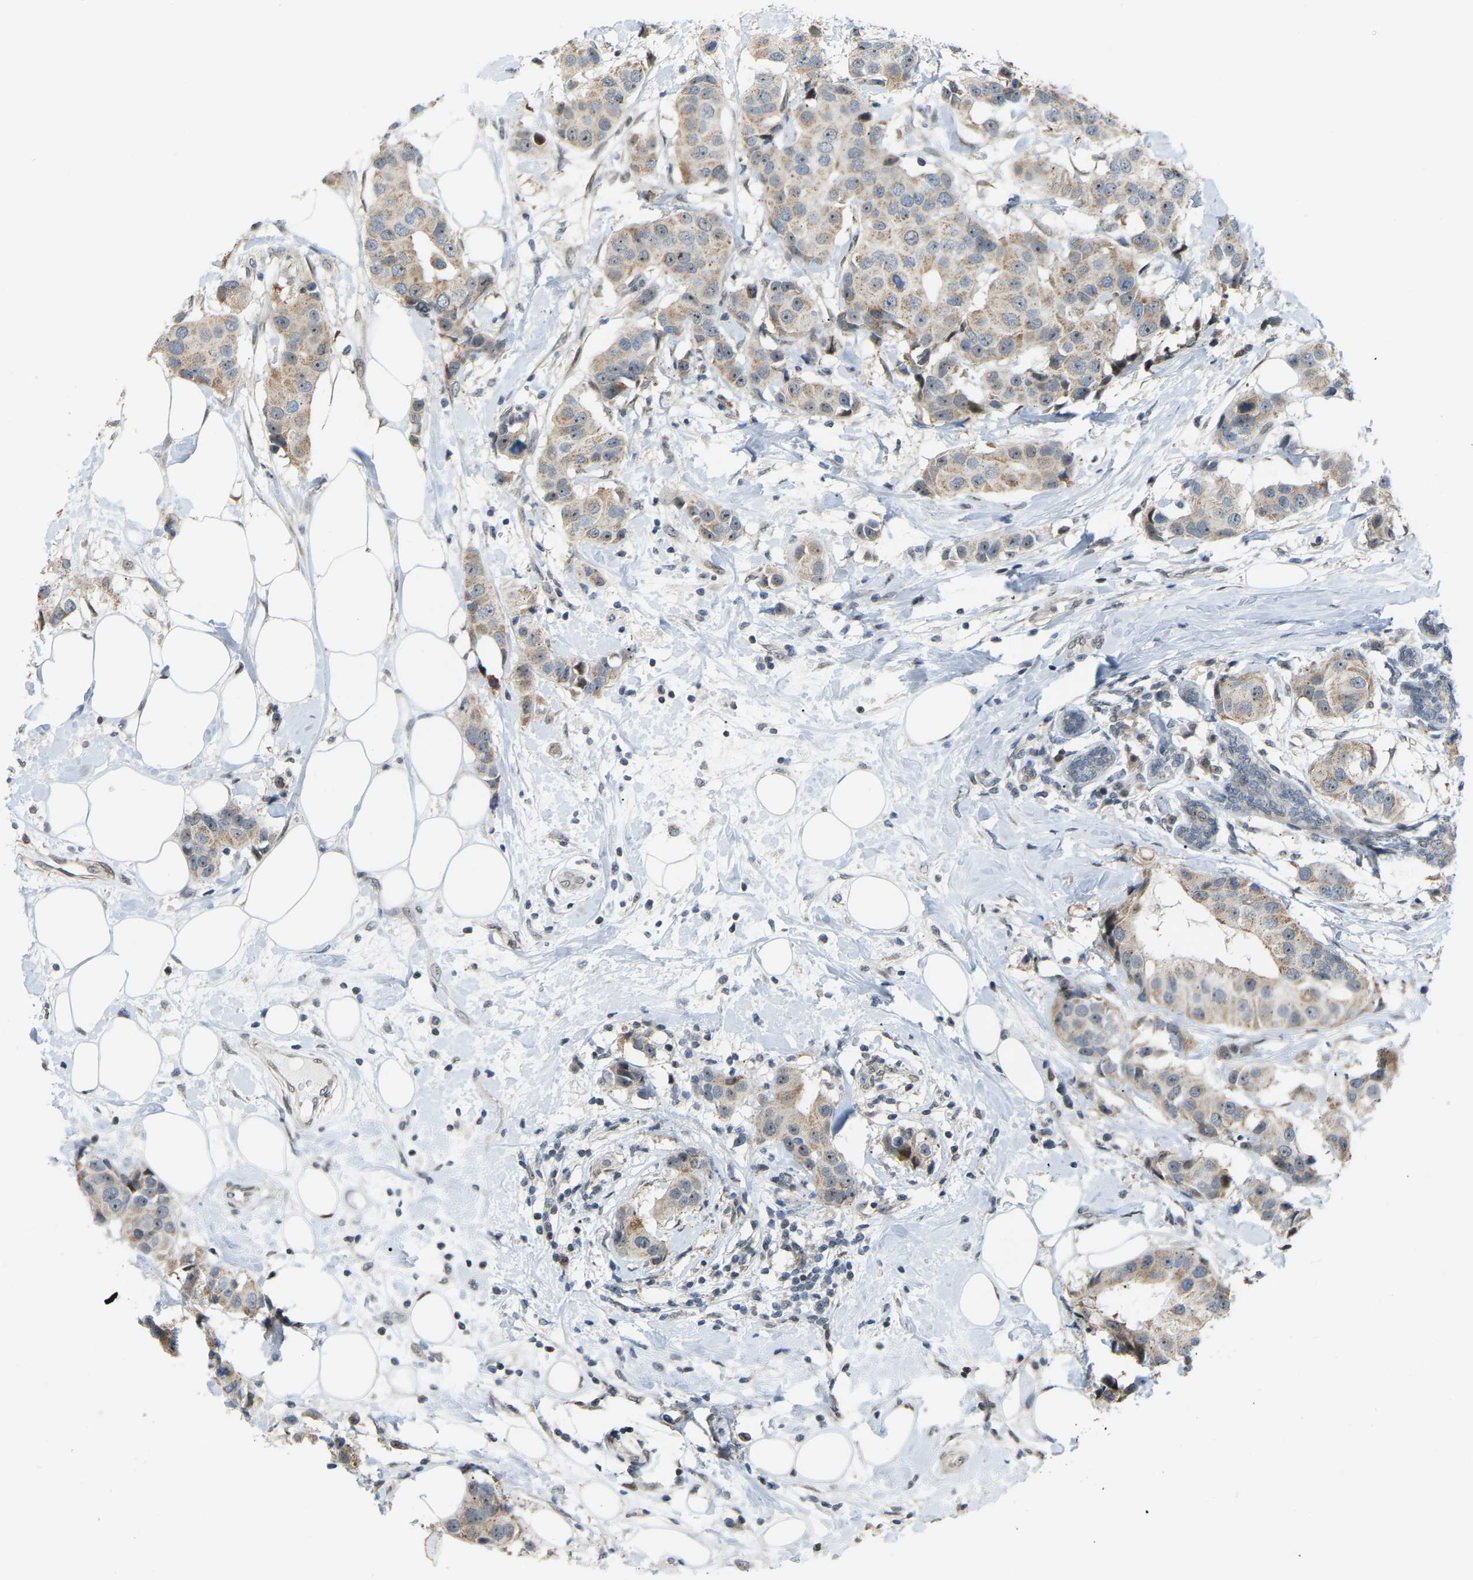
{"staining": {"intensity": "weak", "quantity": ">75%", "location": "cytoplasmic/membranous,nuclear"}, "tissue": "breast cancer", "cell_type": "Tumor cells", "image_type": "cancer", "snomed": [{"axis": "morphology", "description": "Normal tissue, NOS"}, {"axis": "morphology", "description": "Duct carcinoma"}, {"axis": "topography", "description": "Breast"}], "caption": "Protein staining of breast invasive ductal carcinoma tissue demonstrates weak cytoplasmic/membranous and nuclear expression in approximately >75% of tumor cells. Nuclei are stained in blue.", "gene": "CROT", "patient": {"sex": "female", "age": 39}}